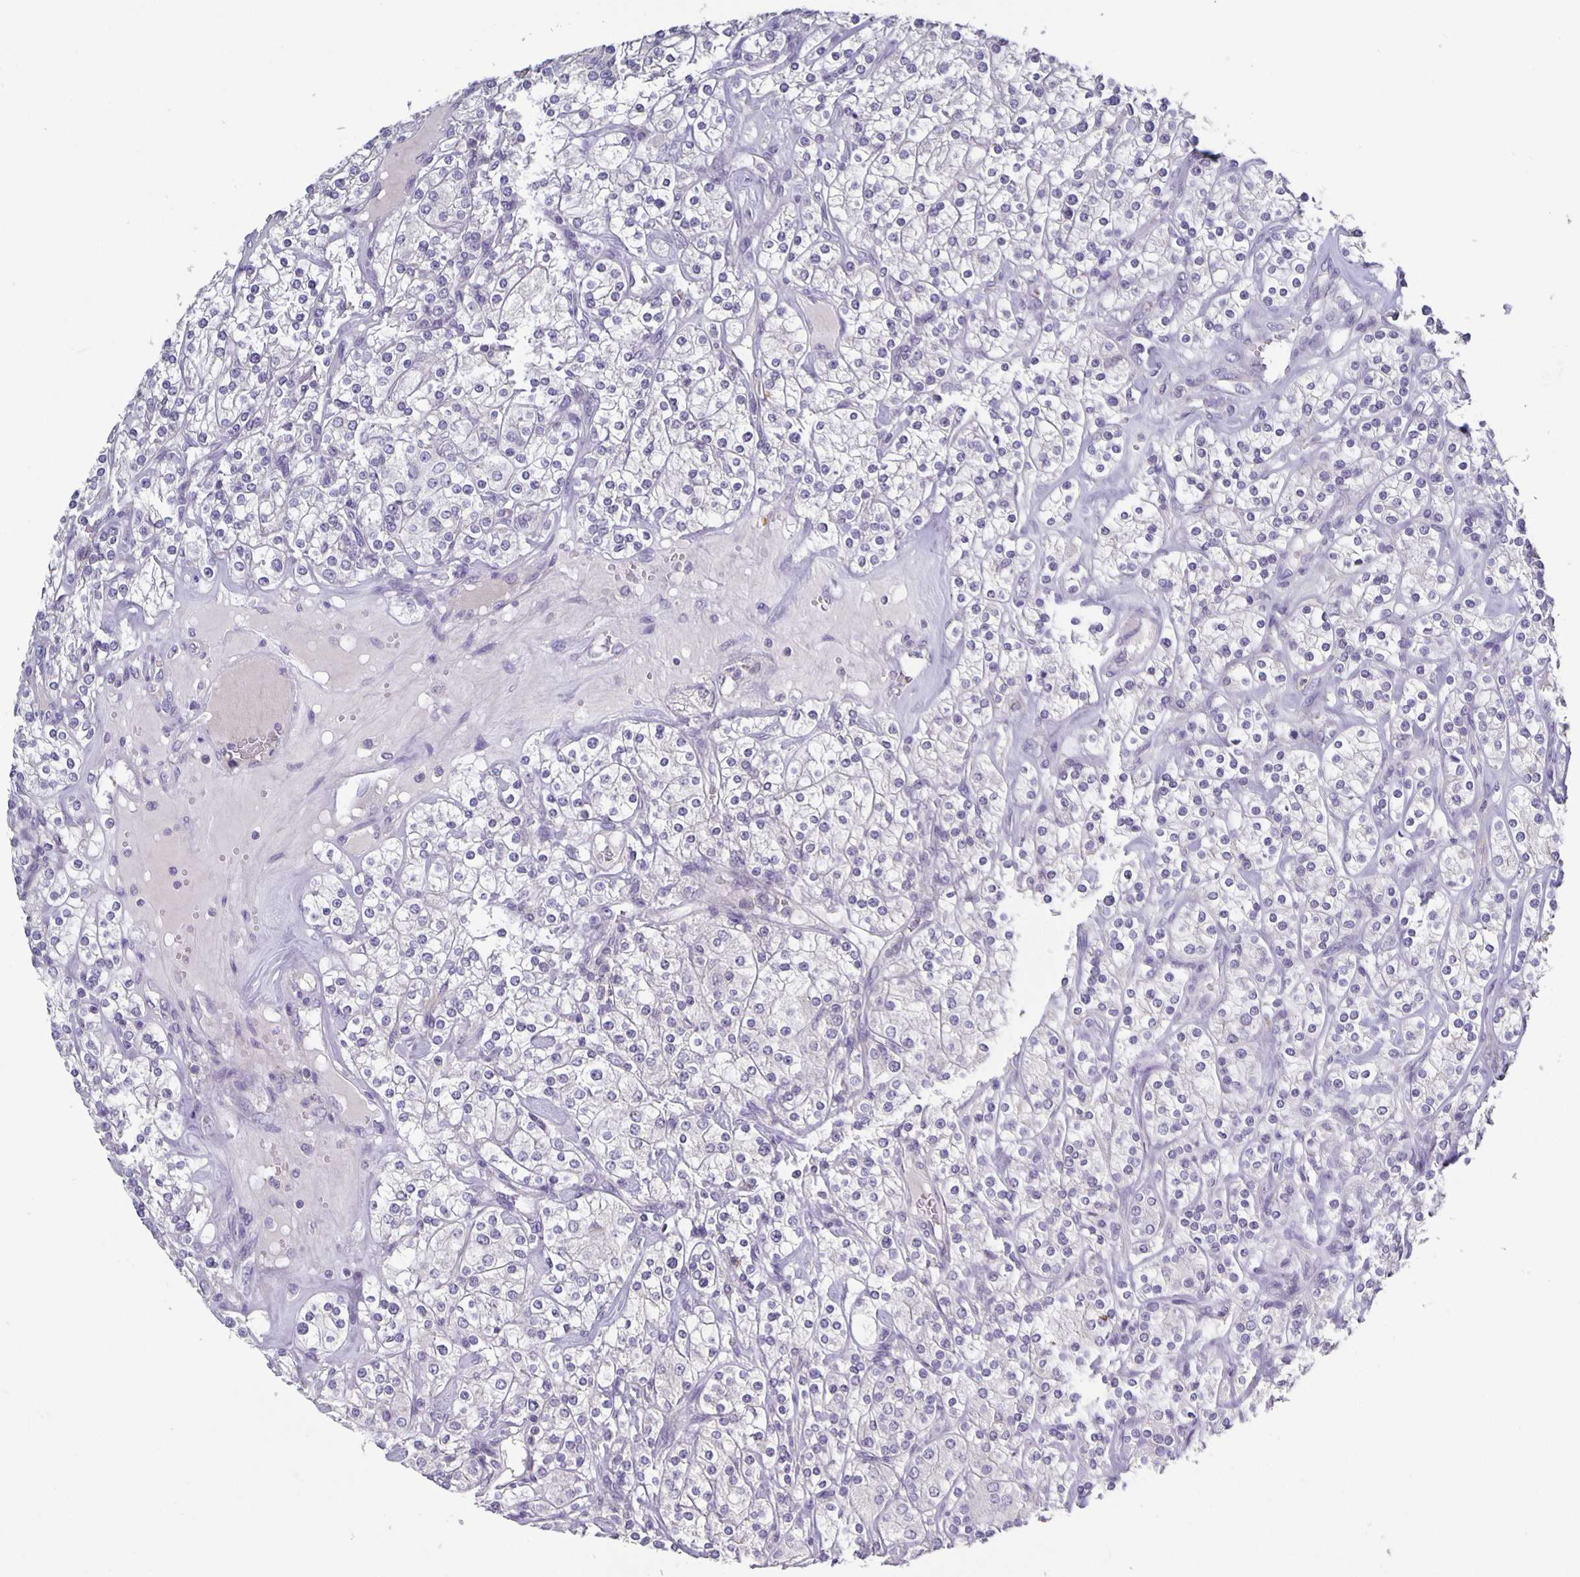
{"staining": {"intensity": "negative", "quantity": "none", "location": "none"}, "tissue": "renal cancer", "cell_type": "Tumor cells", "image_type": "cancer", "snomed": [{"axis": "morphology", "description": "Adenocarcinoma, NOS"}, {"axis": "topography", "description": "Kidney"}], "caption": "Immunohistochemistry histopathology image of renal adenocarcinoma stained for a protein (brown), which shows no positivity in tumor cells.", "gene": "GDF15", "patient": {"sex": "male", "age": 77}}